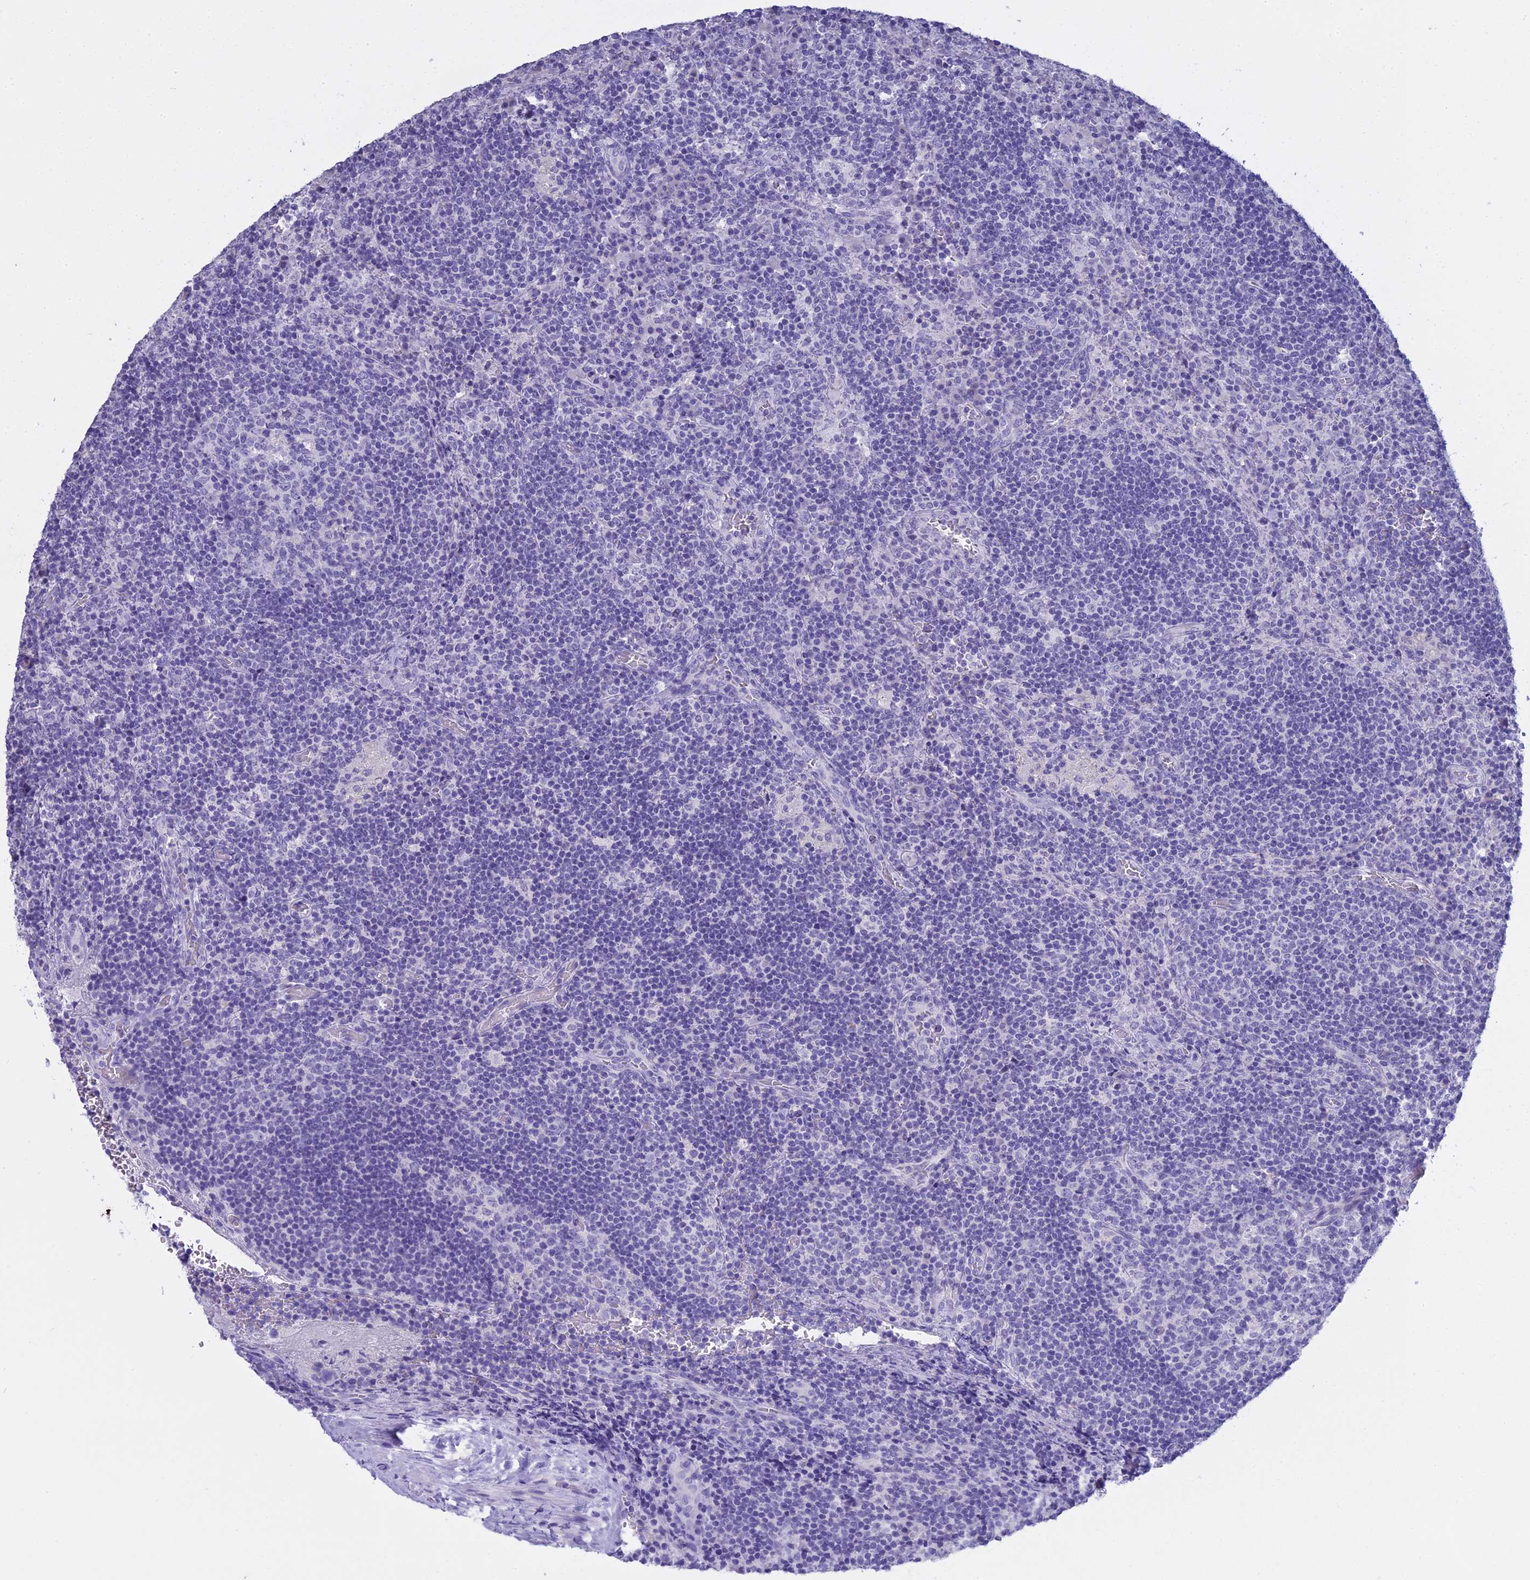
{"staining": {"intensity": "negative", "quantity": "none", "location": "none"}, "tissue": "lymph node", "cell_type": "Germinal center cells", "image_type": "normal", "snomed": [{"axis": "morphology", "description": "Normal tissue, NOS"}, {"axis": "topography", "description": "Lymph node"}], "caption": "Germinal center cells are negative for protein expression in unremarkable human lymph node. (DAB IHC visualized using brightfield microscopy, high magnification).", "gene": "S100A7", "patient": {"sex": "male", "age": 58}}